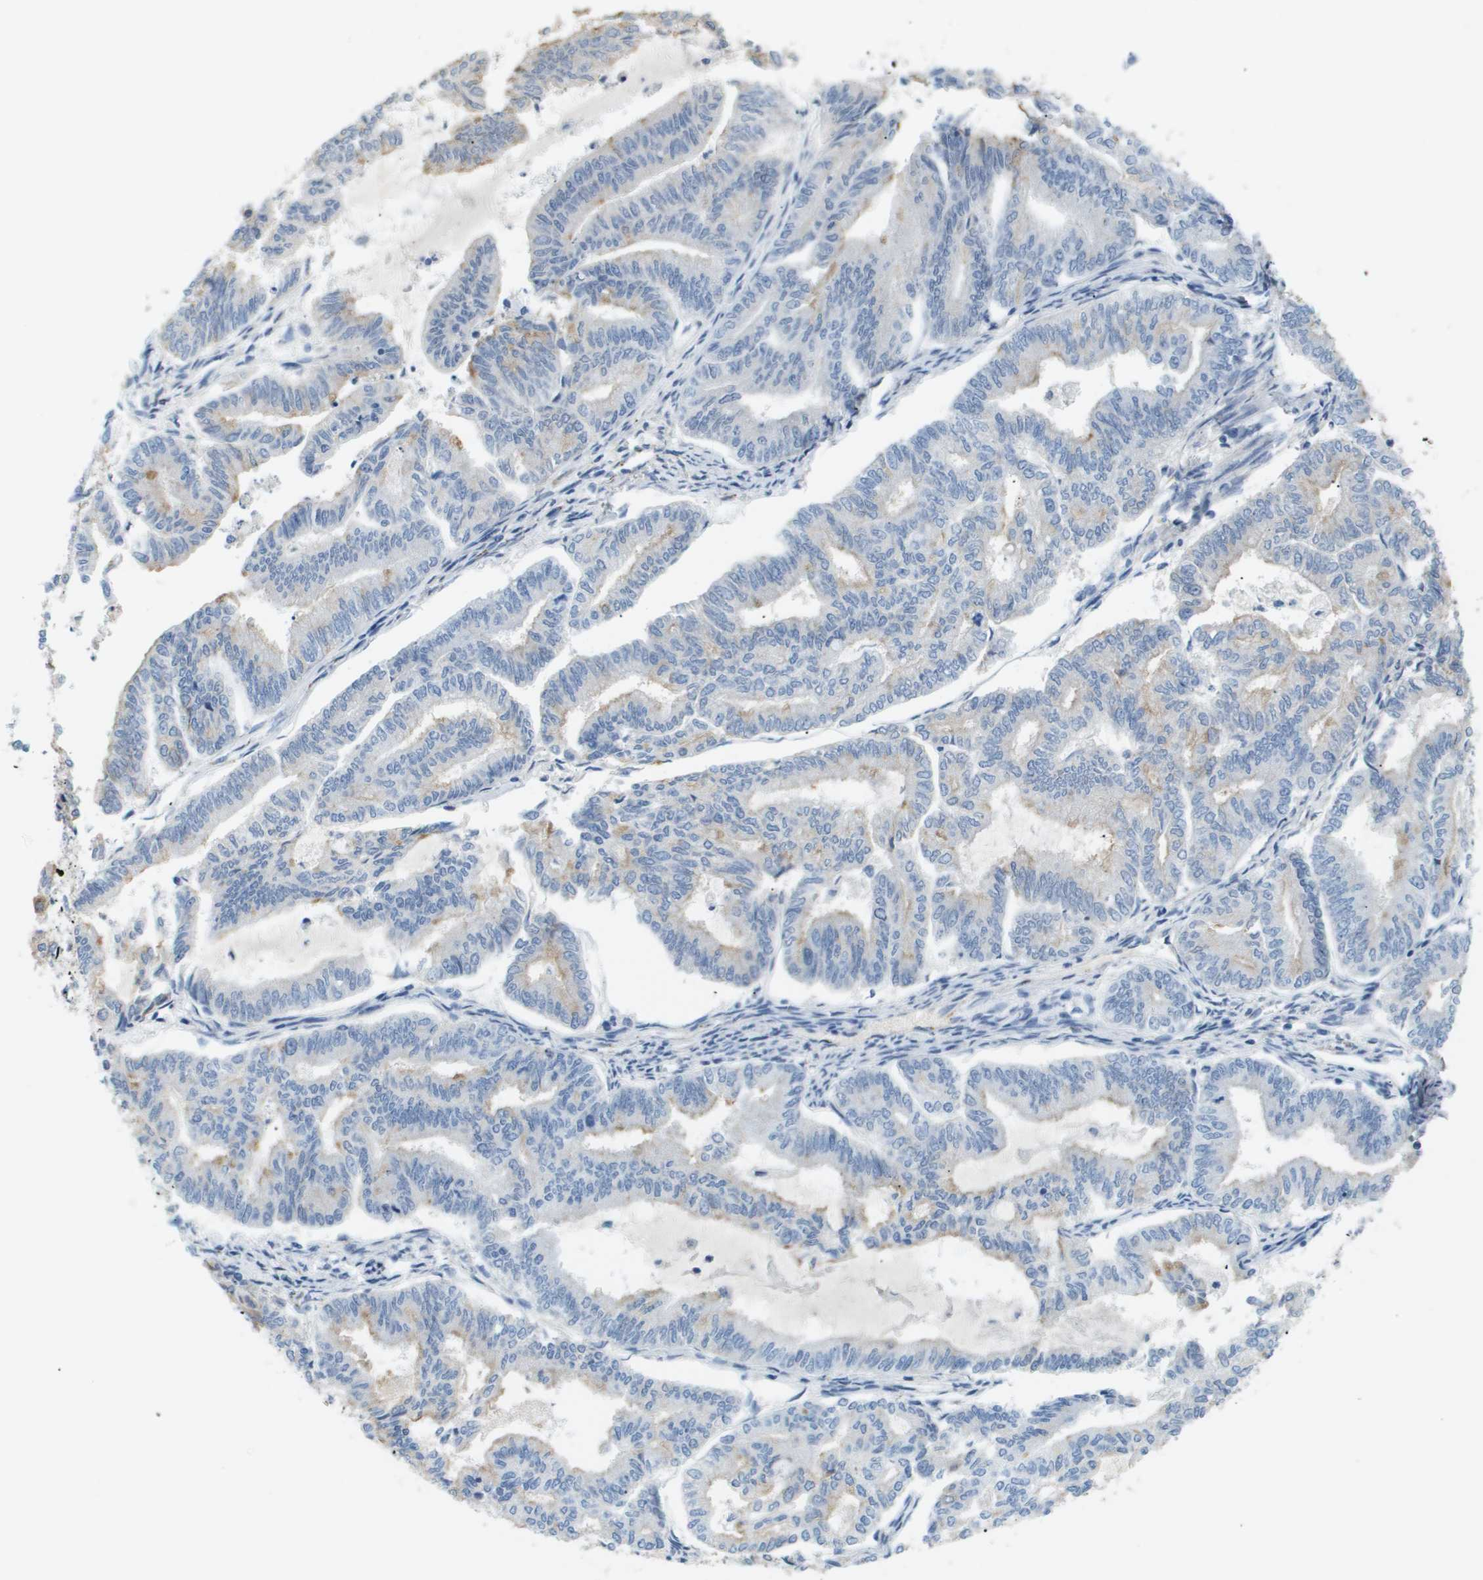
{"staining": {"intensity": "negative", "quantity": "none", "location": "none"}, "tissue": "endometrial cancer", "cell_type": "Tumor cells", "image_type": "cancer", "snomed": [{"axis": "morphology", "description": "Adenocarcinoma, NOS"}, {"axis": "topography", "description": "Endometrium"}], "caption": "Tumor cells show no significant protein staining in endometrial adenocarcinoma. (Immunohistochemistry (ihc), brightfield microscopy, high magnification).", "gene": "OTUD5", "patient": {"sex": "female", "age": 79}}